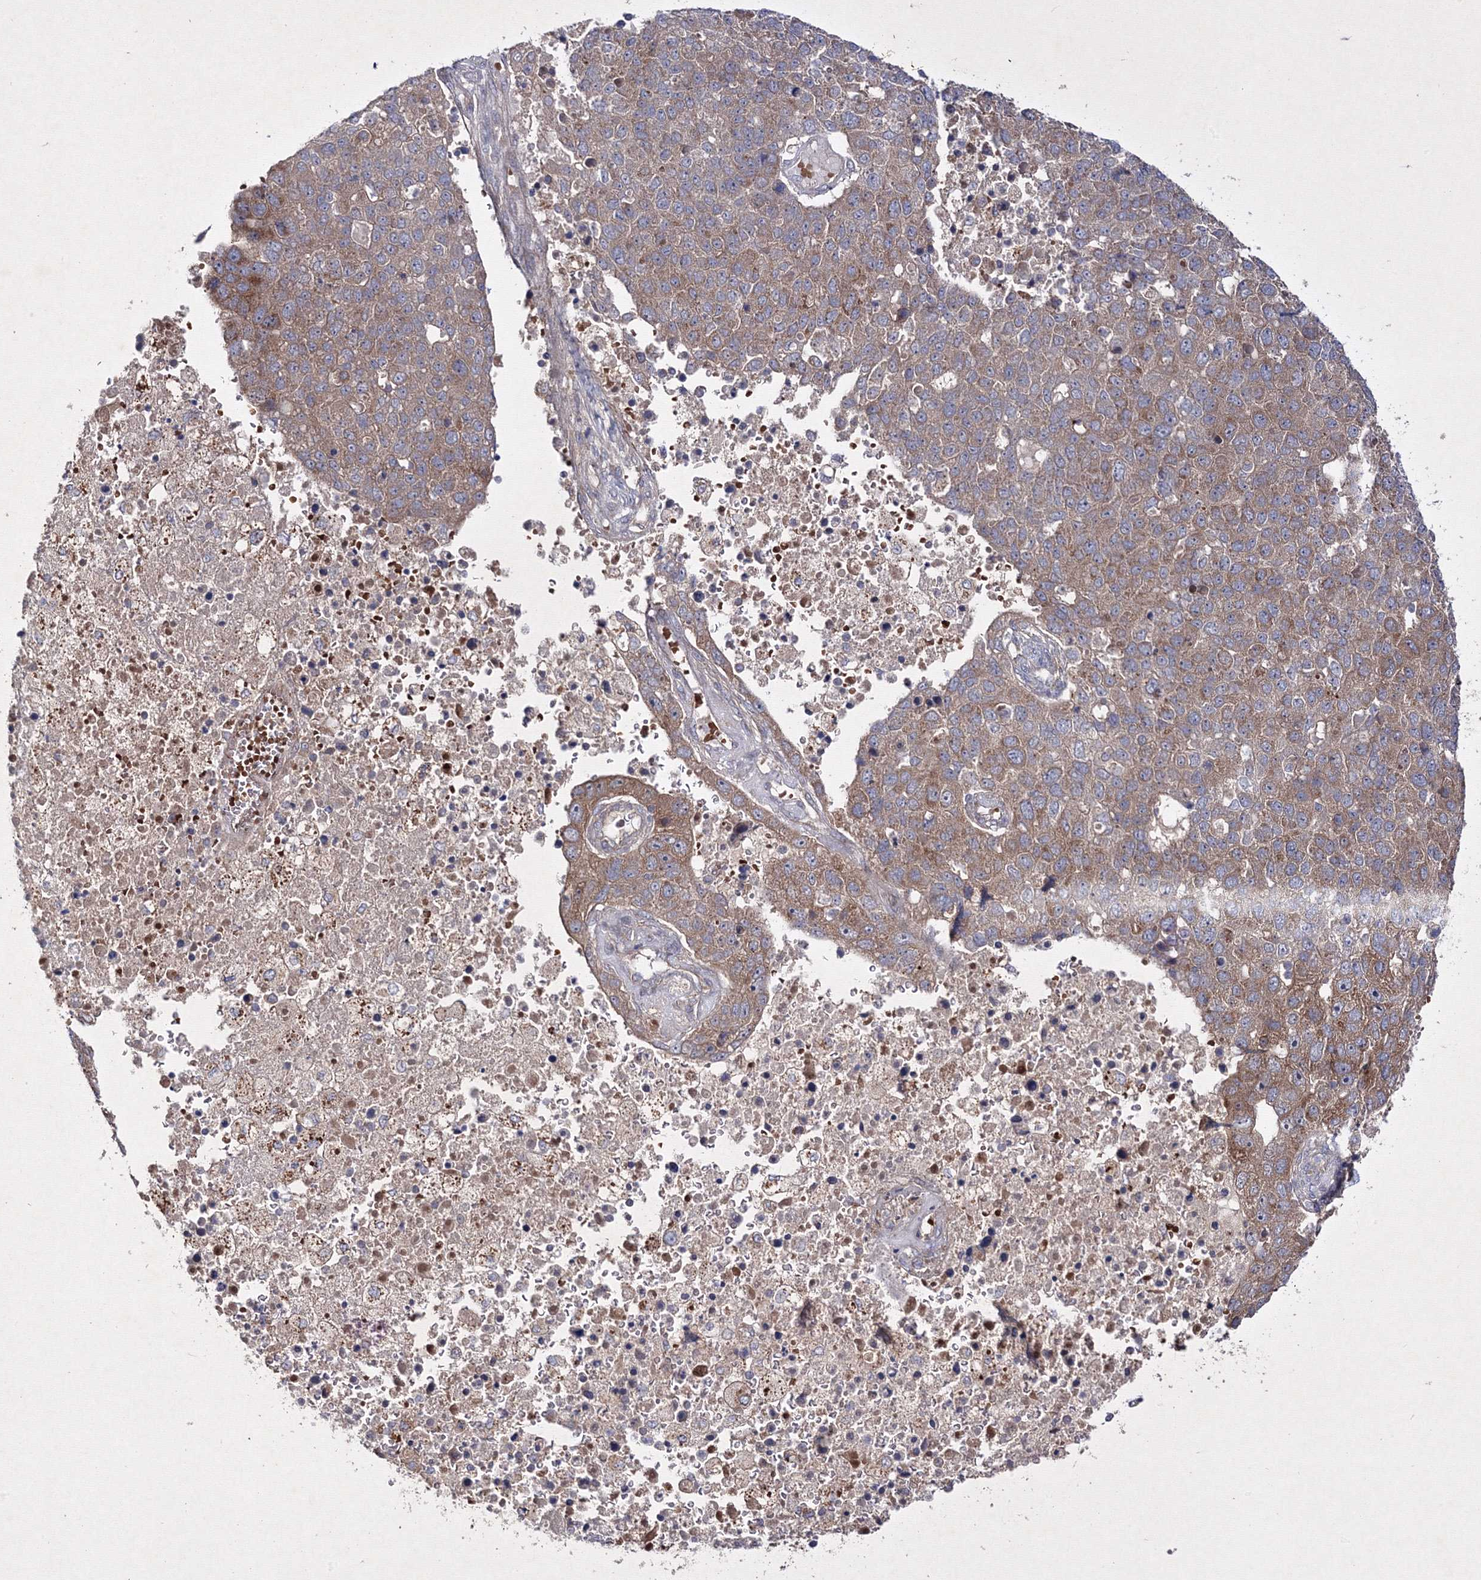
{"staining": {"intensity": "moderate", "quantity": "25%-75%", "location": "cytoplasmic/membranous"}, "tissue": "pancreatic cancer", "cell_type": "Tumor cells", "image_type": "cancer", "snomed": [{"axis": "morphology", "description": "Adenocarcinoma, NOS"}, {"axis": "topography", "description": "Pancreas"}], "caption": "Immunohistochemistry image of neoplastic tissue: human pancreatic adenocarcinoma stained using IHC shows medium levels of moderate protein expression localized specifically in the cytoplasmic/membranous of tumor cells, appearing as a cytoplasmic/membranous brown color.", "gene": "GFM1", "patient": {"sex": "female", "age": 61}}